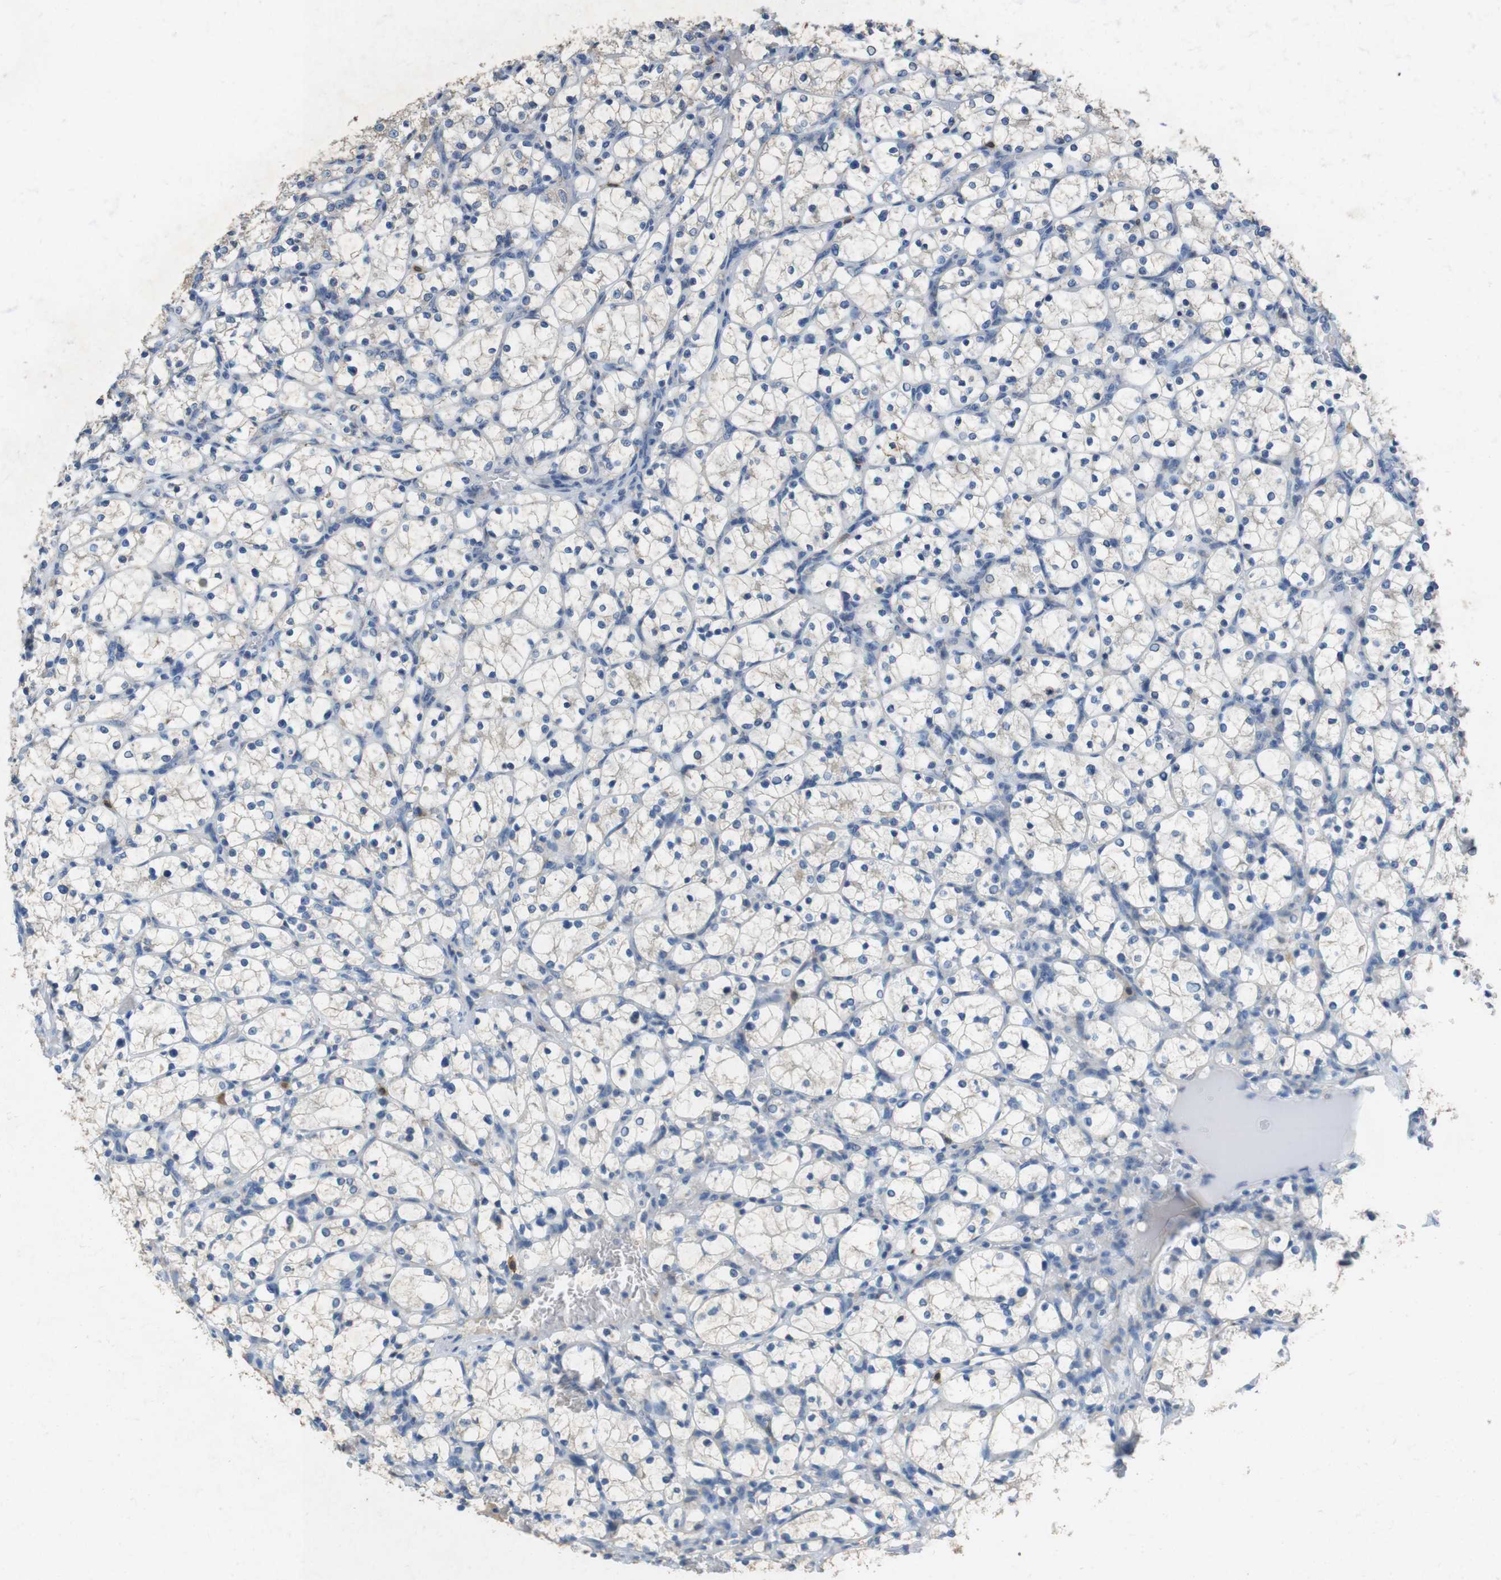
{"staining": {"intensity": "negative", "quantity": "none", "location": "none"}, "tissue": "renal cancer", "cell_type": "Tumor cells", "image_type": "cancer", "snomed": [{"axis": "morphology", "description": "Adenocarcinoma, NOS"}, {"axis": "topography", "description": "Kidney"}], "caption": "This histopathology image is of renal cancer (adenocarcinoma) stained with IHC to label a protein in brown with the nuclei are counter-stained blue. There is no expression in tumor cells.", "gene": "TJP3", "patient": {"sex": "female", "age": 69}}